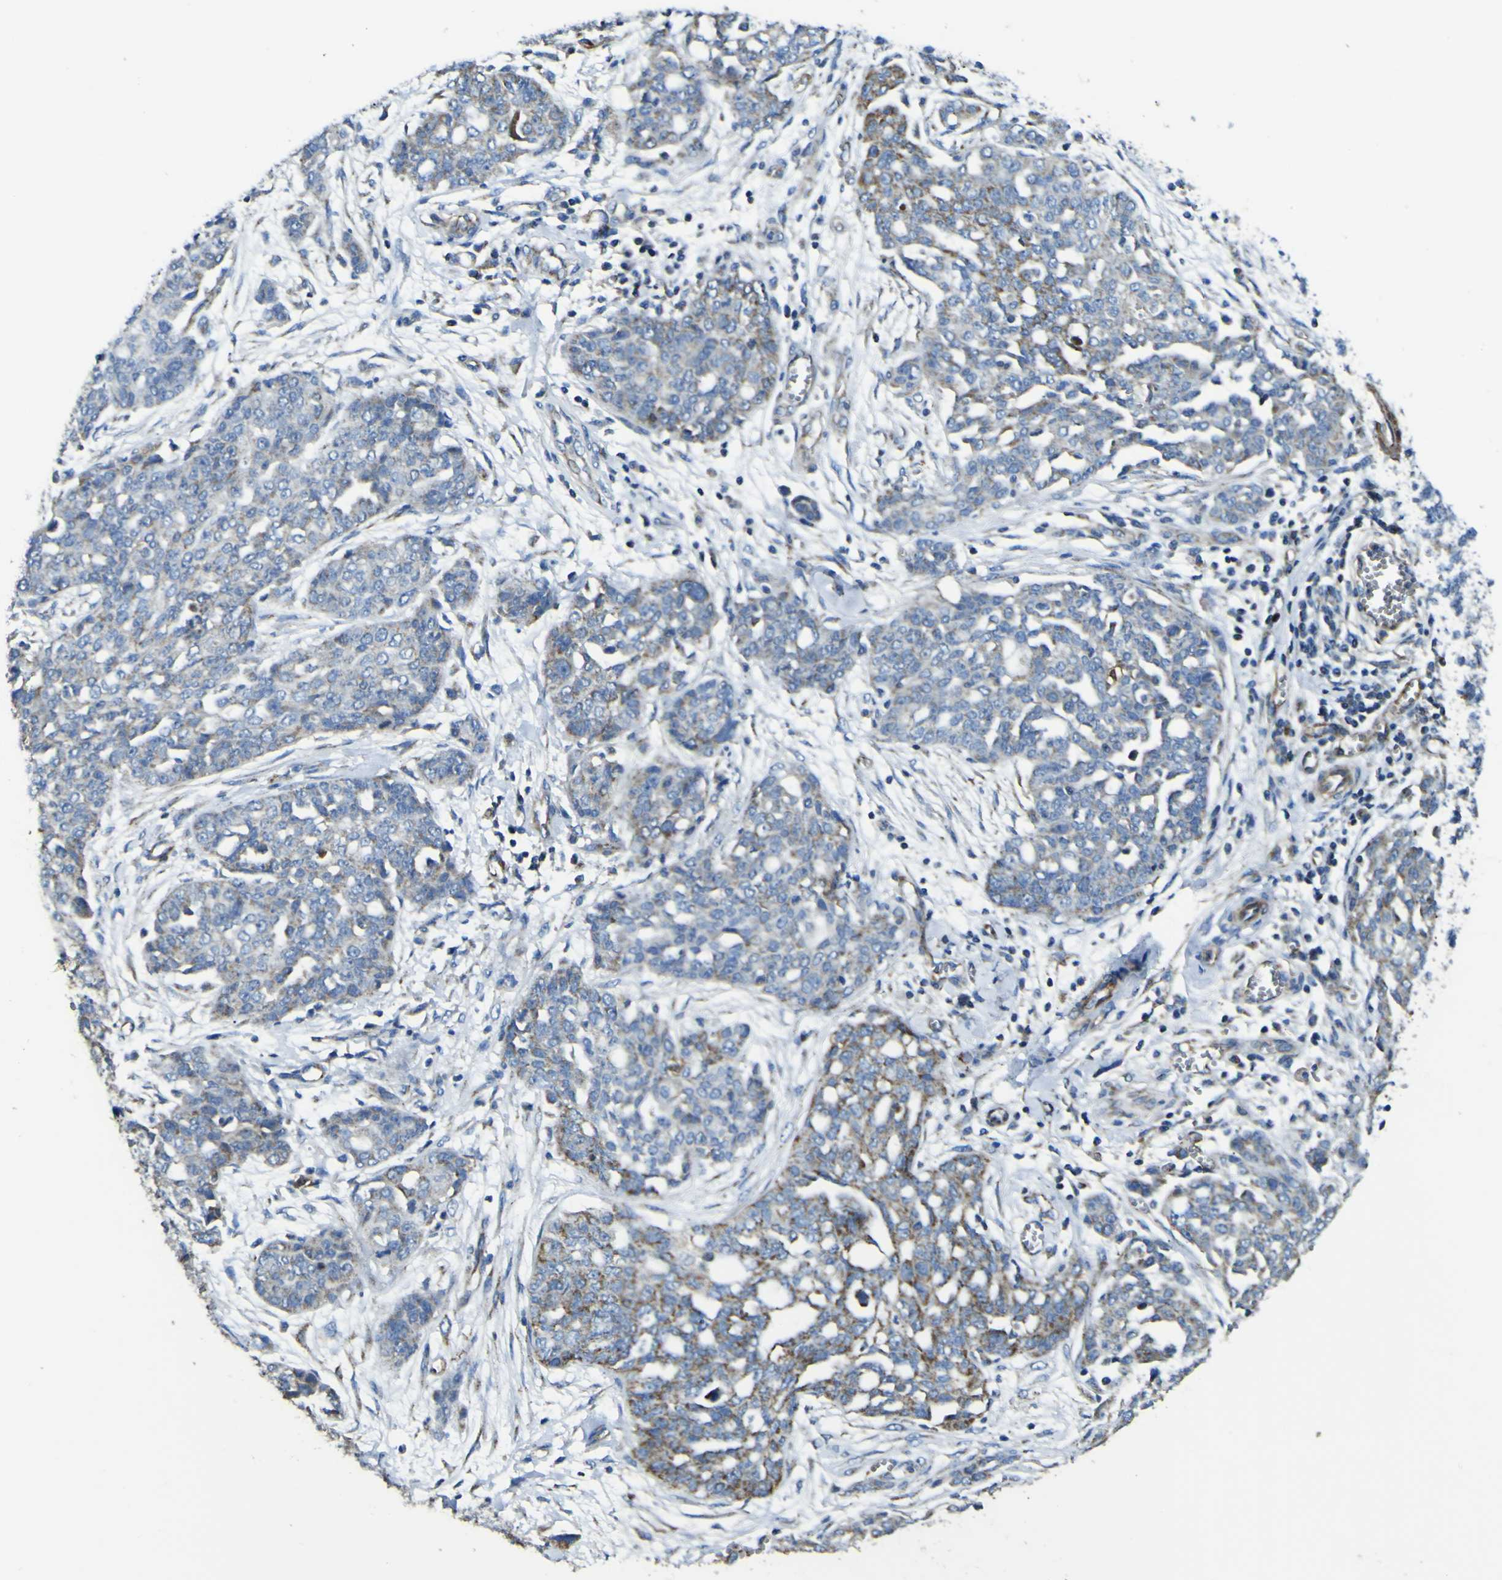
{"staining": {"intensity": "moderate", "quantity": "25%-75%", "location": "cytoplasmic/membranous"}, "tissue": "ovarian cancer", "cell_type": "Tumor cells", "image_type": "cancer", "snomed": [{"axis": "morphology", "description": "Cystadenocarcinoma, serous, NOS"}, {"axis": "topography", "description": "Soft tissue"}, {"axis": "topography", "description": "Ovary"}], "caption": "An IHC micrograph of tumor tissue is shown. Protein staining in brown highlights moderate cytoplasmic/membranous positivity in ovarian cancer within tumor cells.", "gene": "ALDH18A1", "patient": {"sex": "female", "age": 57}}